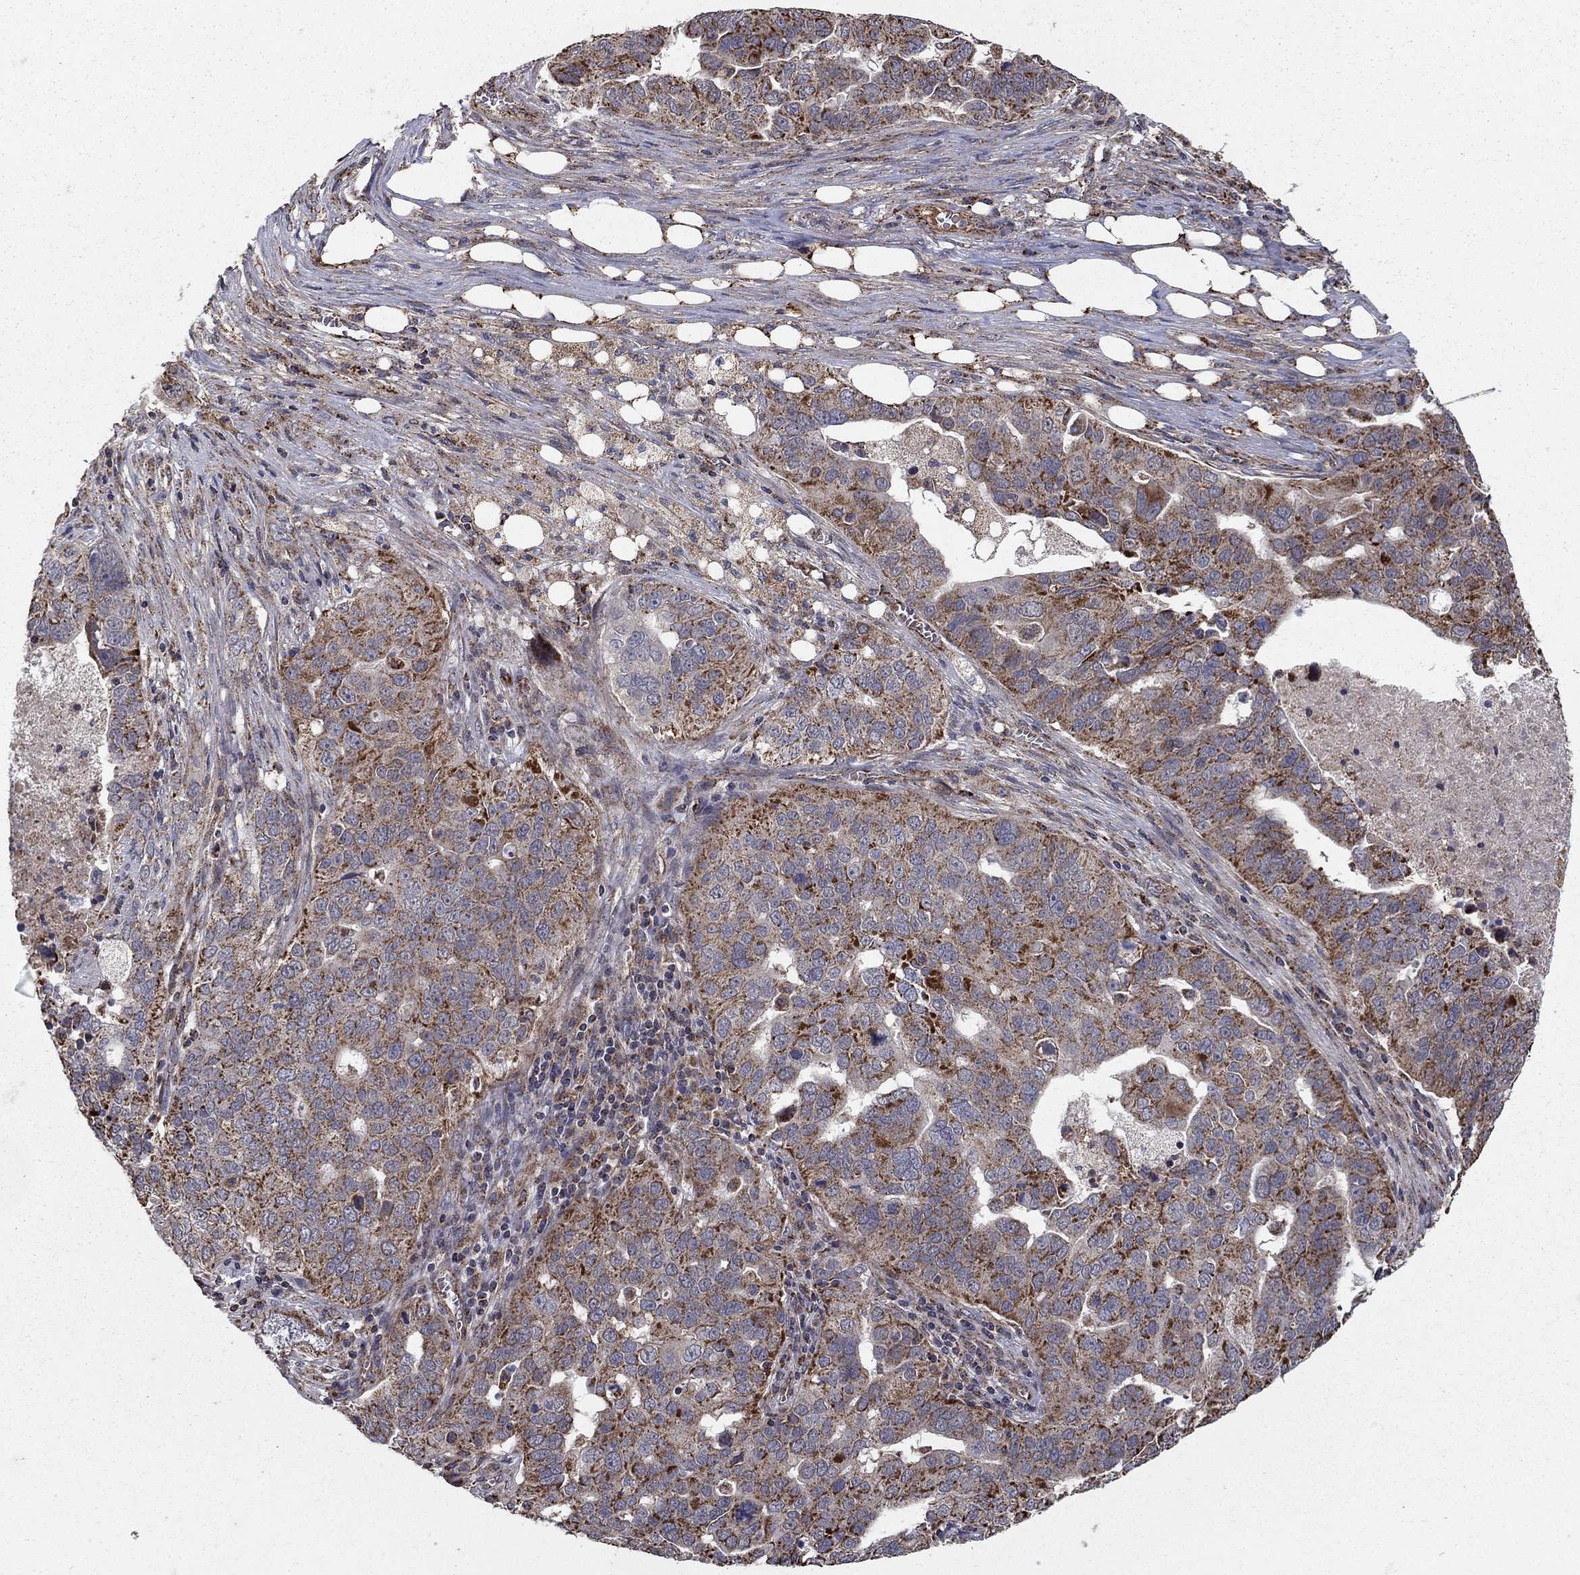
{"staining": {"intensity": "strong", "quantity": "<25%", "location": "cytoplasmic/membranous"}, "tissue": "ovarian cancer", "cell_type": "Tumor cells", "image_type": "cancer", "snomed": [{"axis": "morphology", "description": "Carcinoma, endometroid"}, {"axis": "topography", "description": "Soft tissue"}, {"axis": "topography", "description": "Ovary"}], "caption": "Immunohistochemistry (DAB) staining of human ovarian cancer displays strong cytoplasmic/membranous protein expression in about <25% of tumor cells.", "gene": "NDUFS8", "patient": {"sex": "female", "age": 52}}